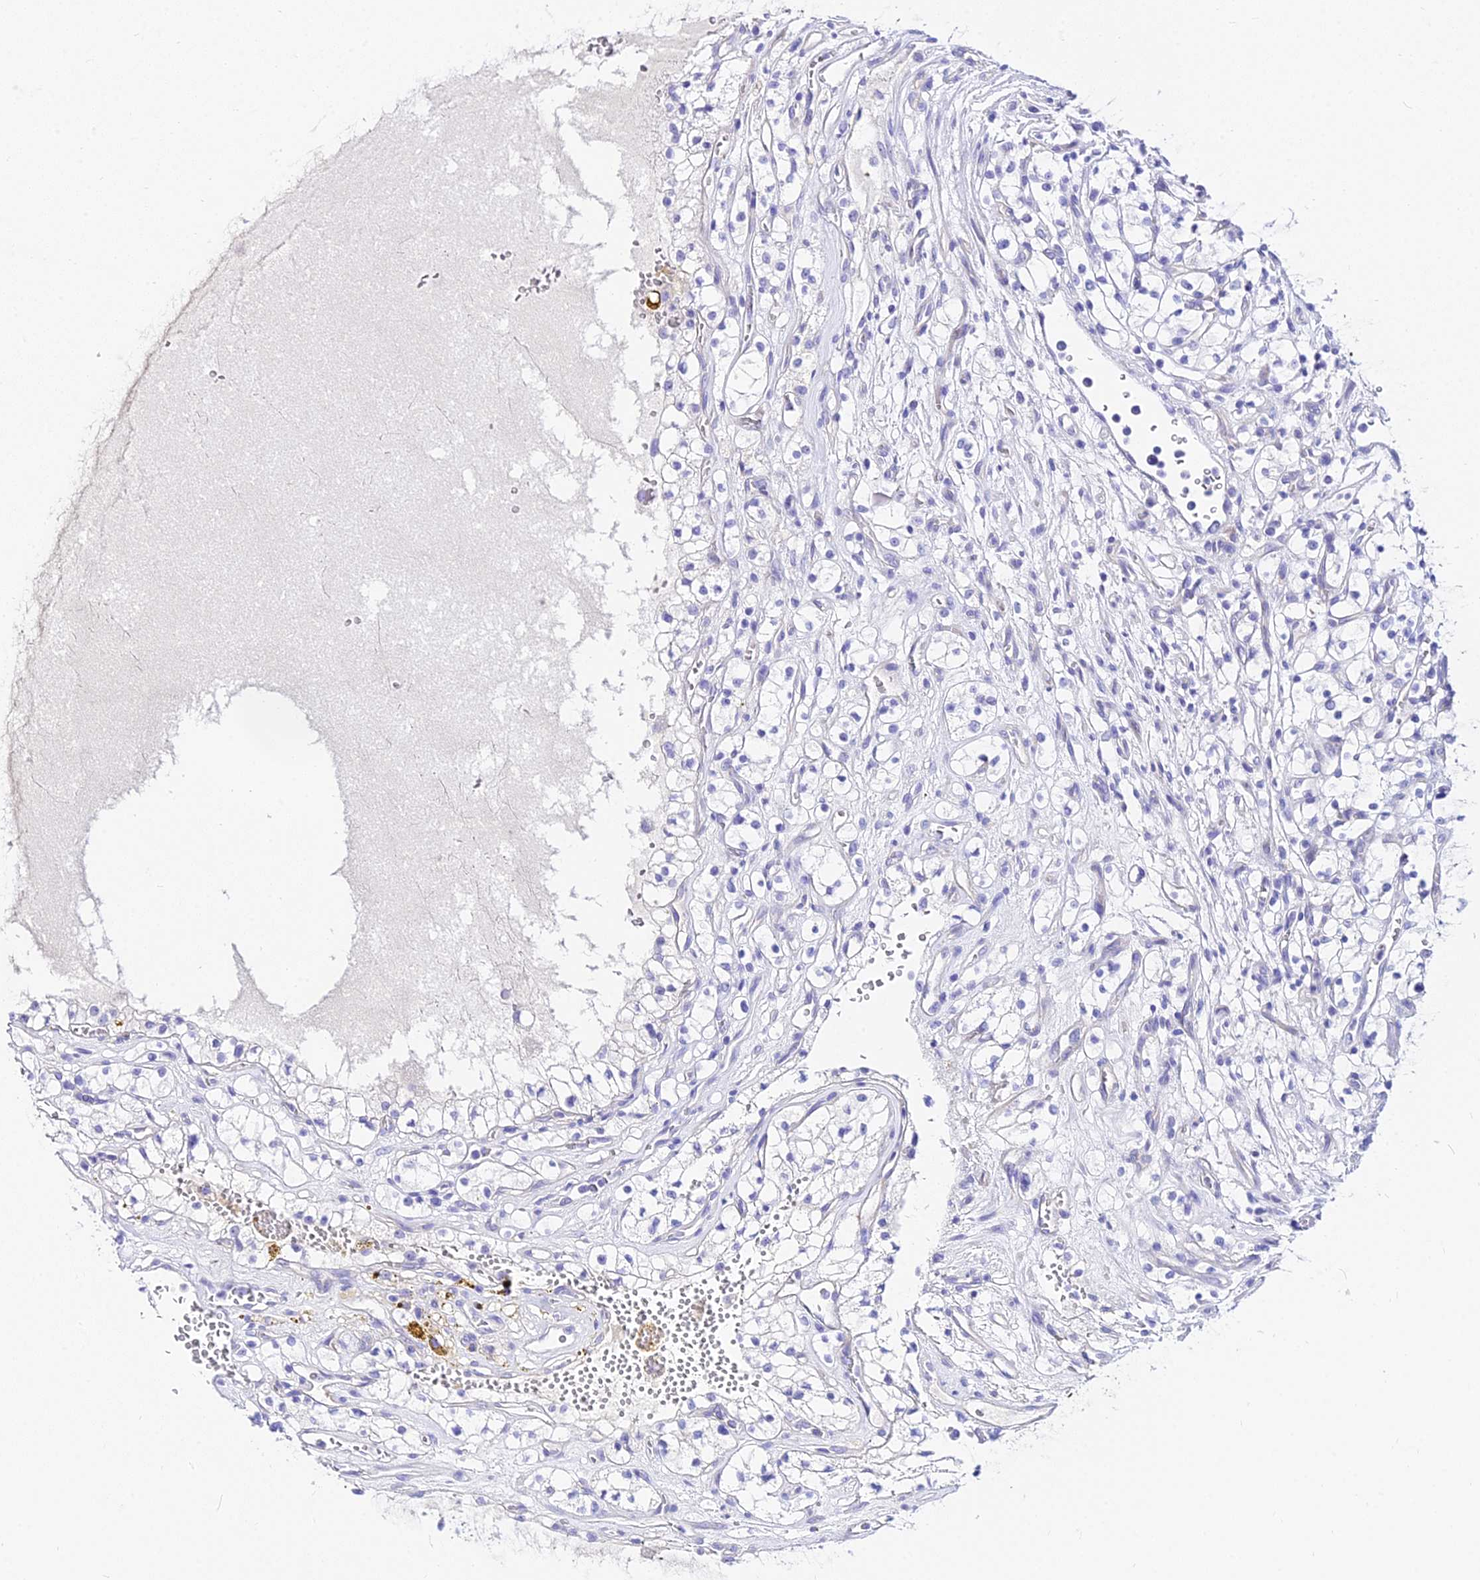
{"staining": {"intensity": "negative", "quantity": "none", "location": "none"}, "tissue": "renal cancer", "cell_type": "Tumor cells", "image_type": "cancer", "snomed": [{"axis": "morphology", "description": "Adenocarcinoma, NOS"}, {"axis": "topography", "description": "Kidney"}], "caption": "Tumor cells are negative for protein expression in human renal cancer.", "gene": "DEFB106A", "patient": {"sex": "female", "age": 69}}